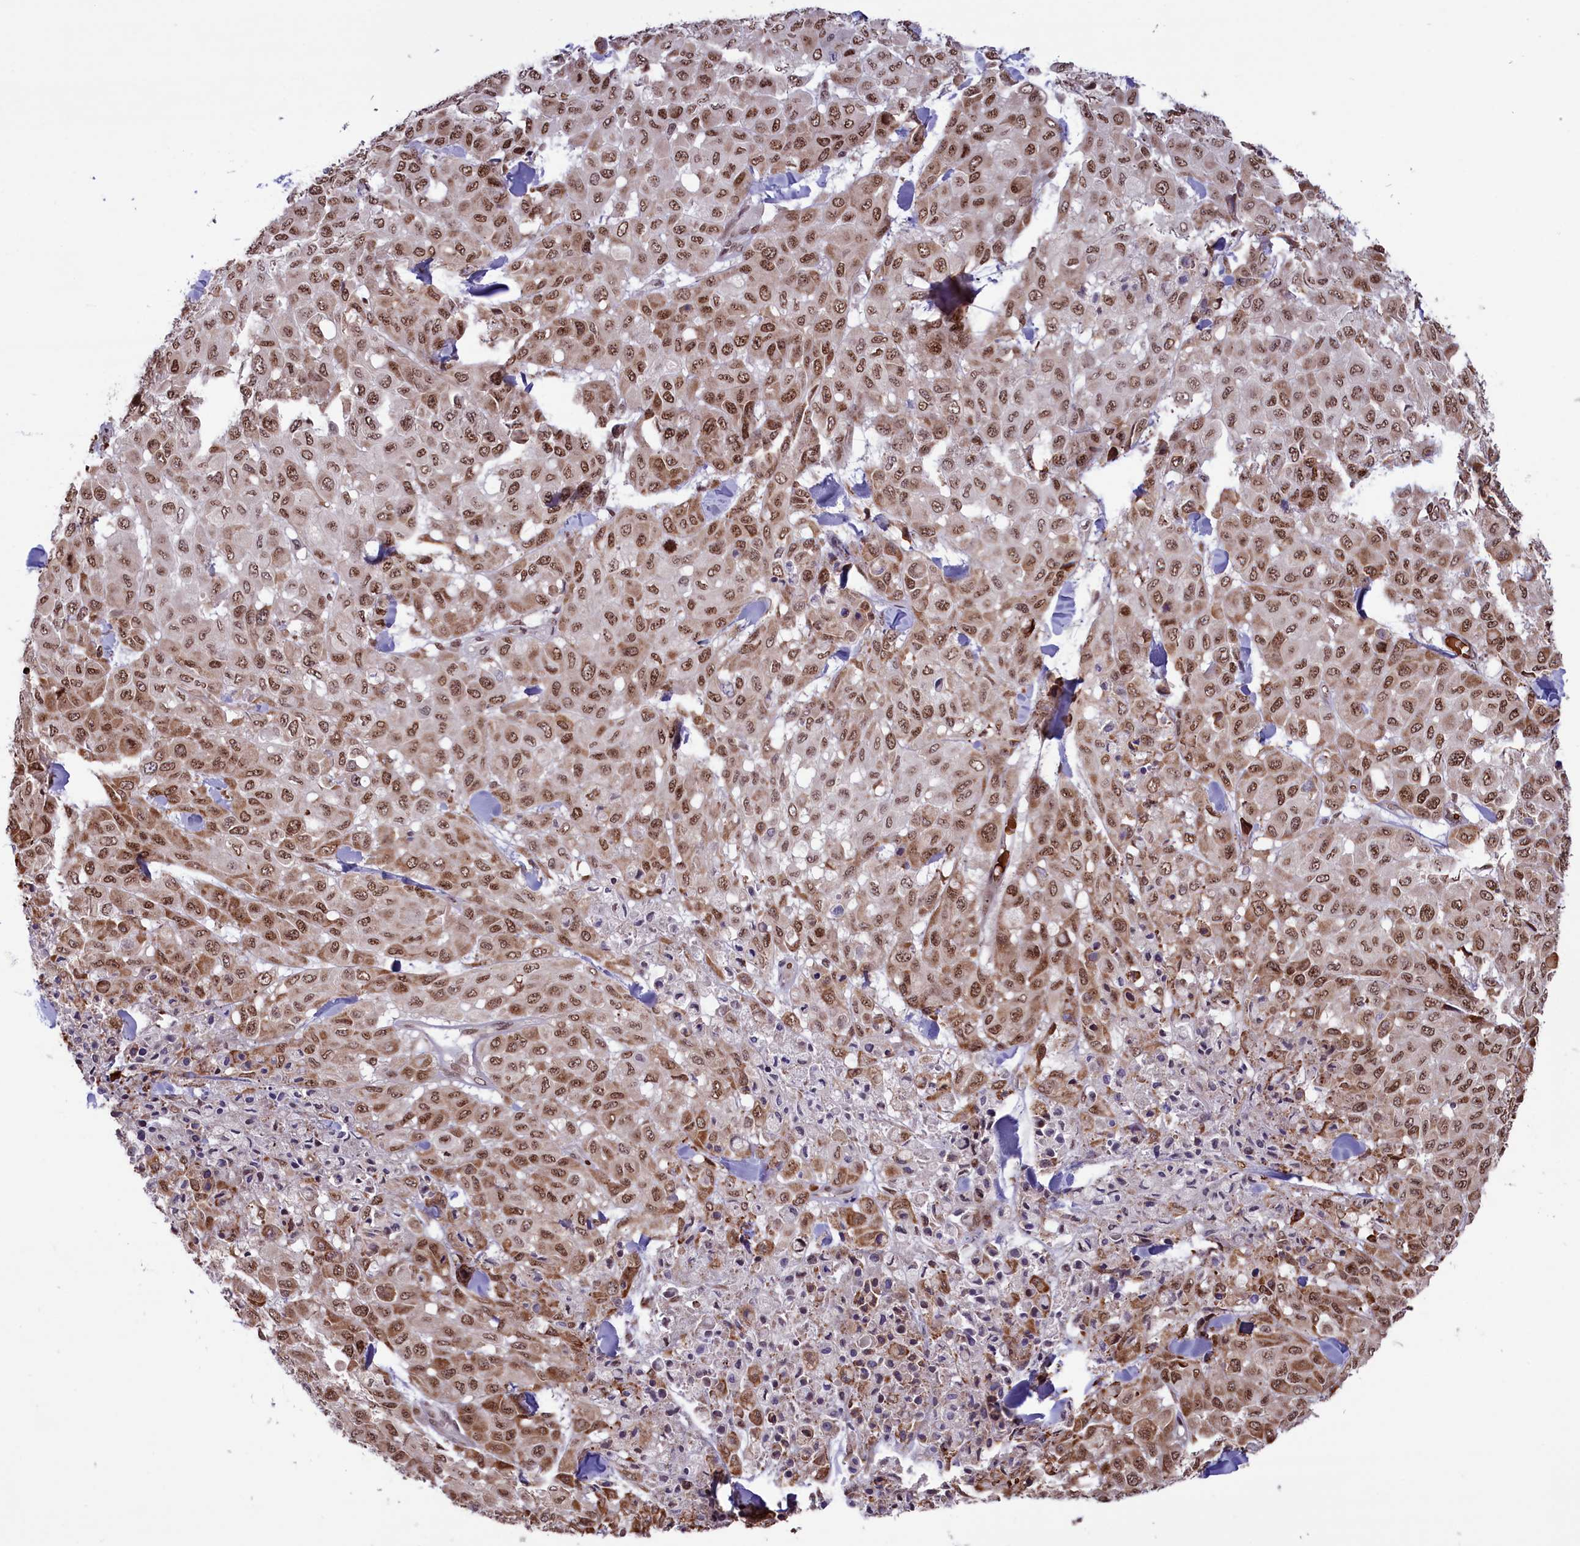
{"staining": {"intensity": "moderate", "quantity": ">75%", "location": "nuclear"}, "tissue": "melanoma", "cell_type": "Tumor cells", "image_type": "cancer", "snomed": [{"axis": "morphology", "description": "Malignant melanoma, Metastatic site"}, {"axis": "topography", "description": "Skin"}], "caption": "Immunohistochemical staining of human melanoma shows medium levels of moderate nuclear expression in about >75% of tumor cells. Nuclei are stained in blue.", "gene": "MPHOSPH8", "patient": {"sex": "female", "age": 81}}